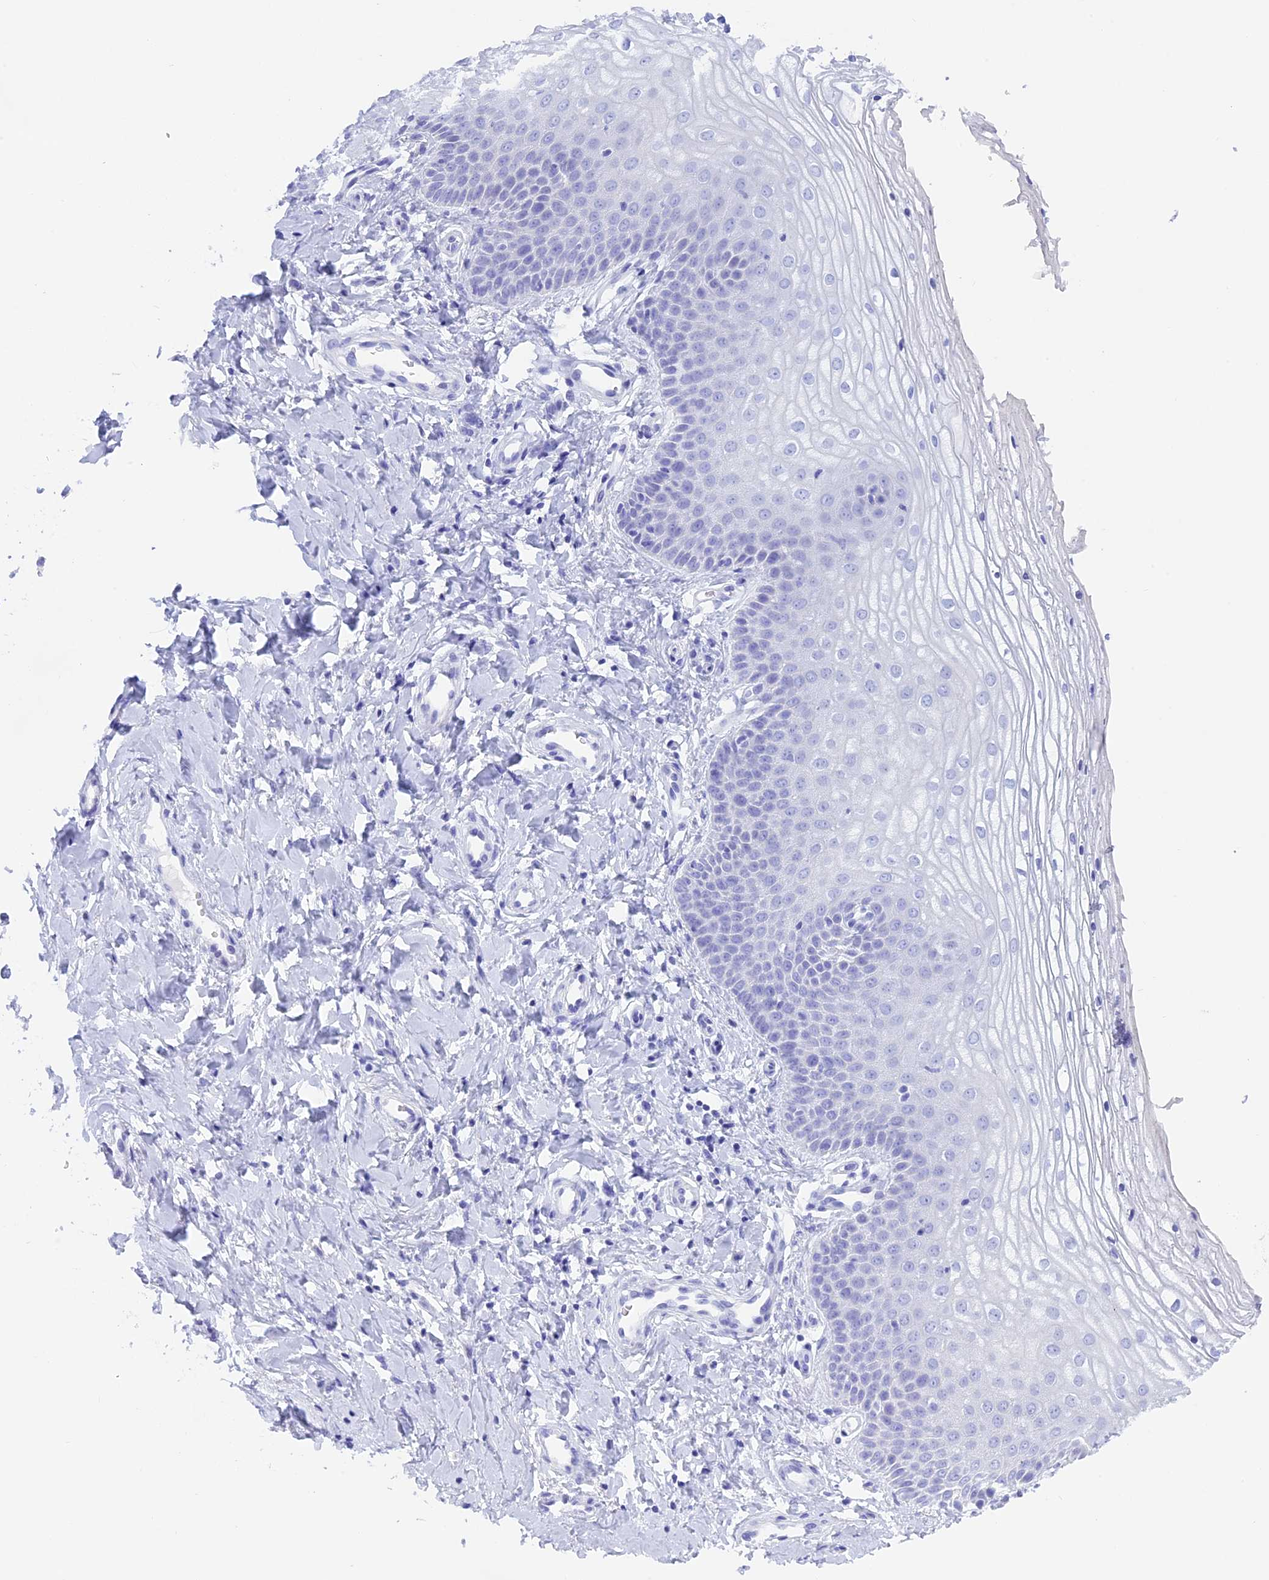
{"staining": {"intensity": "negative", "quantity": "none", "location": "none"}, "tissue": "vagina", "cell_type": "Squamous epithelial cells", "image_type": "normal", "snomed": [{"axis": "morphology", "description": "Normal tissue, NOS"}, {"axis": "topography", "description": "Vagina"}], "caption": "DAB immunohistochemical staining of normal vagina displays no significant positivity in squamous epithelial cells. (Stains: DAB (3,3'-diaminobenzidine) immunohistochemistry with hematoxylin counter stain, Microscopy: brightfield microscopy at high magnification).", "gene": "BRI3", "patient": {"sex": "female", "age": 68}}